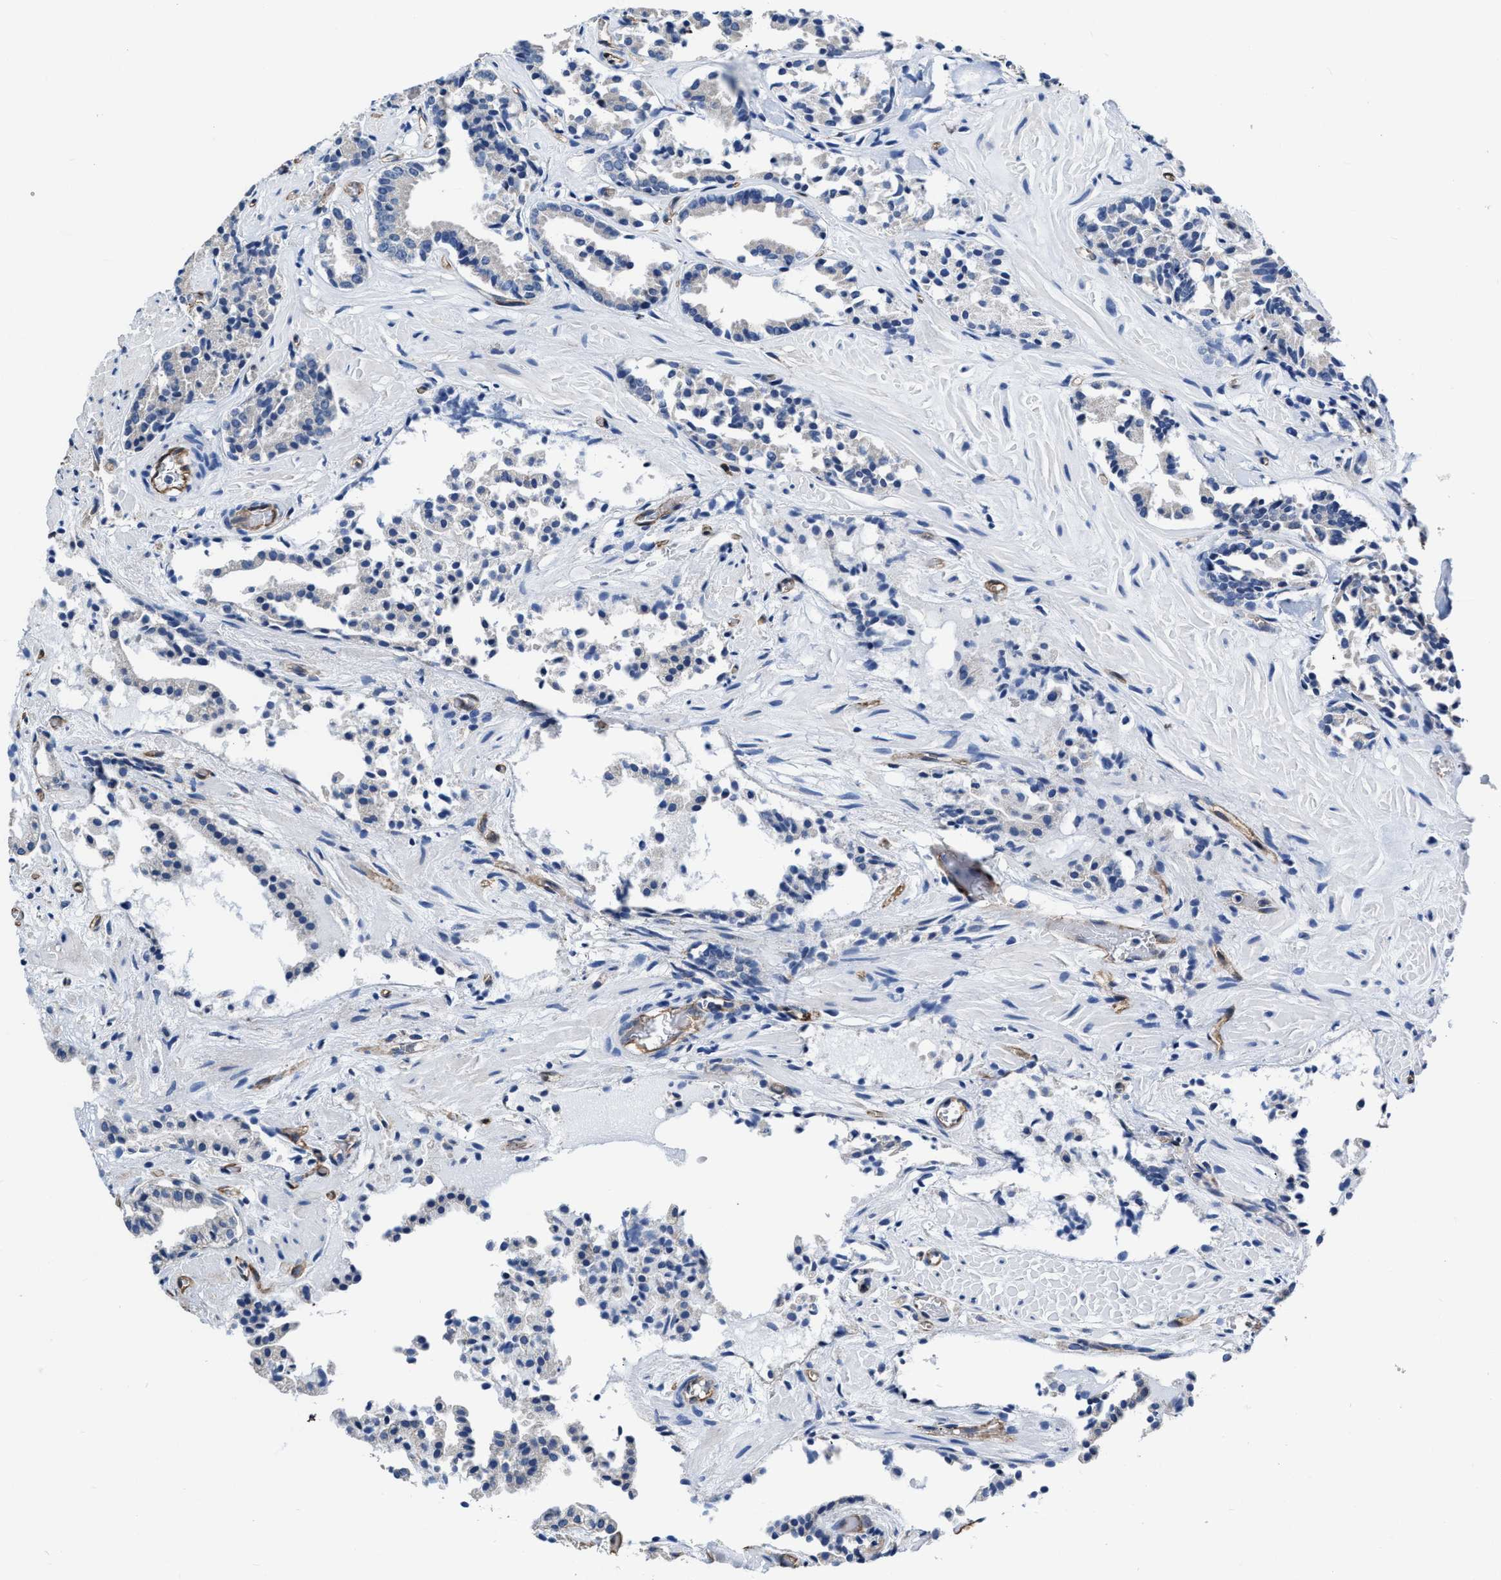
{"staining": {"intensity": "negative", "quantity": "none", "location": "none"}, "tissue": "prostate cancer", "cell_type": "Tumor cells", "image_type": "cancer", "snomed": [{"axis": "morphology", "description": "Adenocarcinoma, Low grade"}, {"axis": "topography", "description": "Prostate"}], "caption": "Immunohistochemical staining of human prostate cancer reveals no significant positivity in tumor cells.", "gene": "C22orf42", "patient": {"sex": "male", "age": 51}}